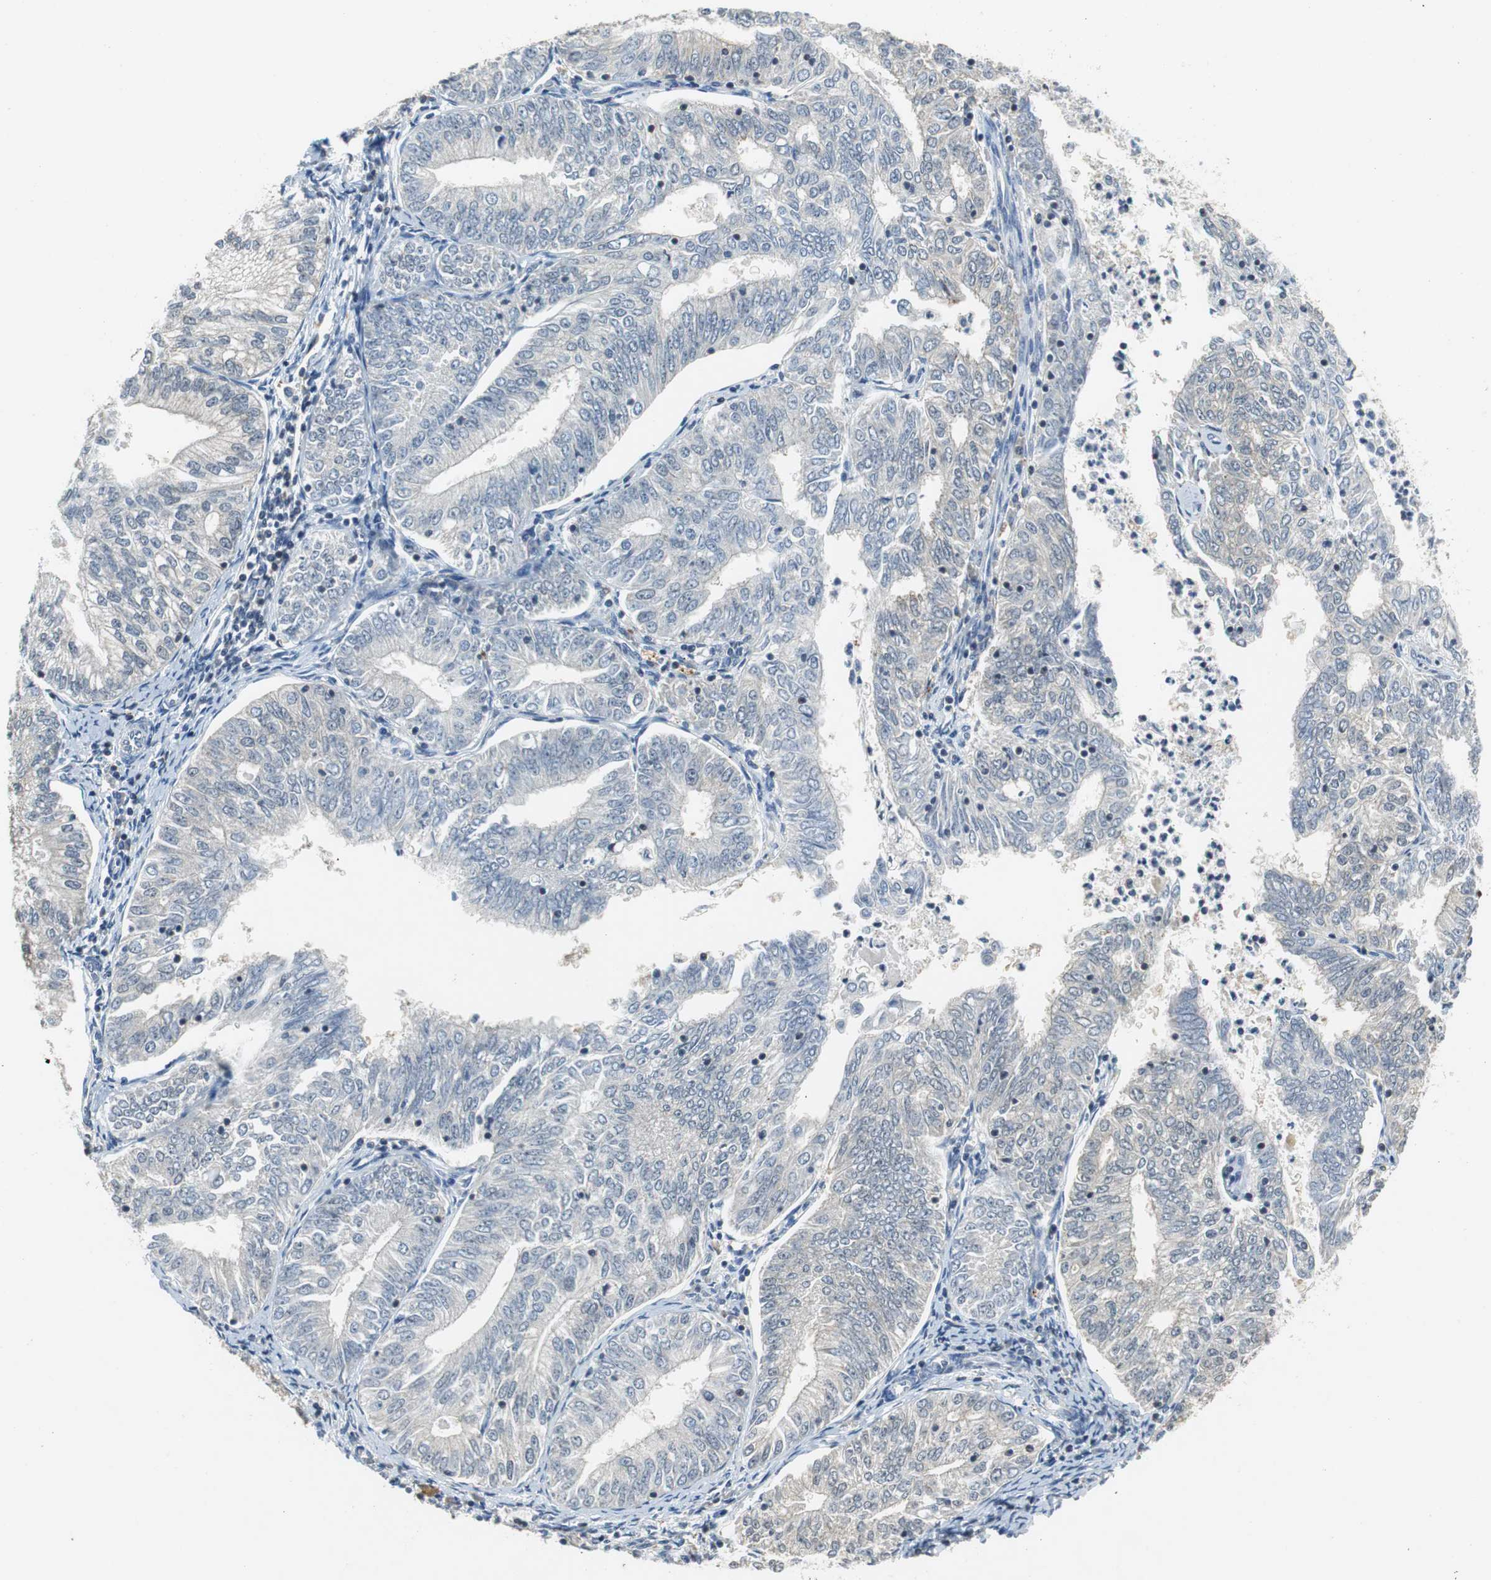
{"staining": {"intensity": "weak", "quantity": "25%-75%", "location": "cytoplasmic/membranous"}, "tissue": "endometrial cancer", "cell_type": "Tumor cells", "image_type": "cancer", "snomed": [{"axis": "morphology", "description": "Adenocarcinoma, NOS"}, {"axis": "topography", "description": "Endometrium"}], "caption": "Weak cytoplasmic/membranous protein expression is present in approximately 25%-75% of tumor cells in adenocarcinoma (endometrial).", "gene": "GSDMD", "patient": {"sex": "female", "age": 69}}